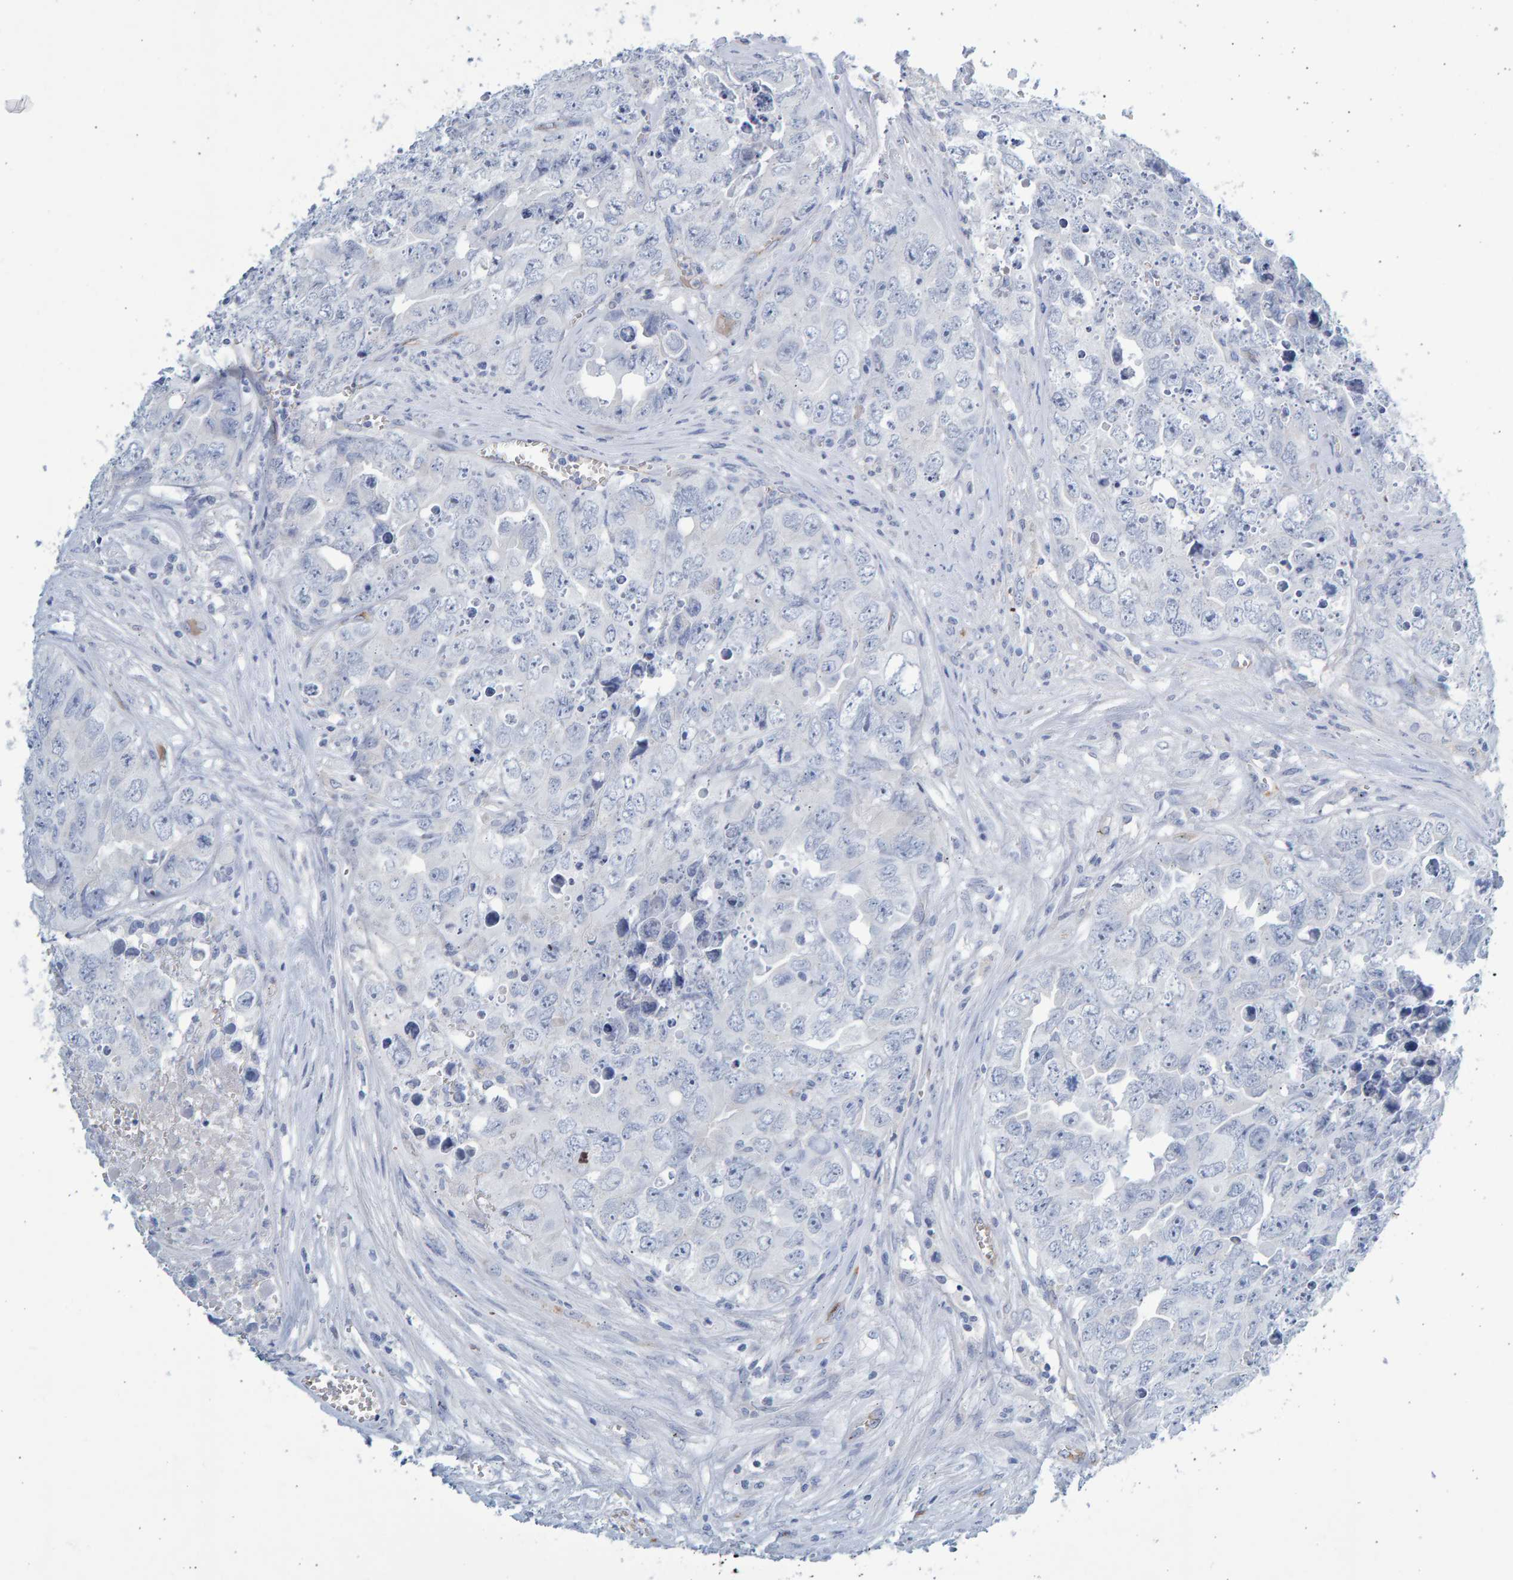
{"staining": {"intensity": "negative", "quantity": "none", "location": "none"}, "tissue": "testis cancer", "cell_type": "Tumor cells", "image_type": "cancer", "snomed": [{"axis": "morphology", "description": "Seminoma, NOS"}, {"axis": "morphology", "description": "Carcinoma, Embryonal, NOS"}, {"axis": "topography", "description": "Testis"}], "caption": "High magnification brightfield microscopy of embryonal carcinoma (testis) stained with DAB (3,3'-diaminobenzidine) (brown) and counterstained with hematoxylin (blue): tumor cells show no significant expression.", "gene": "SLC34A3", "patient": {"sex": "male", "age": 43}}